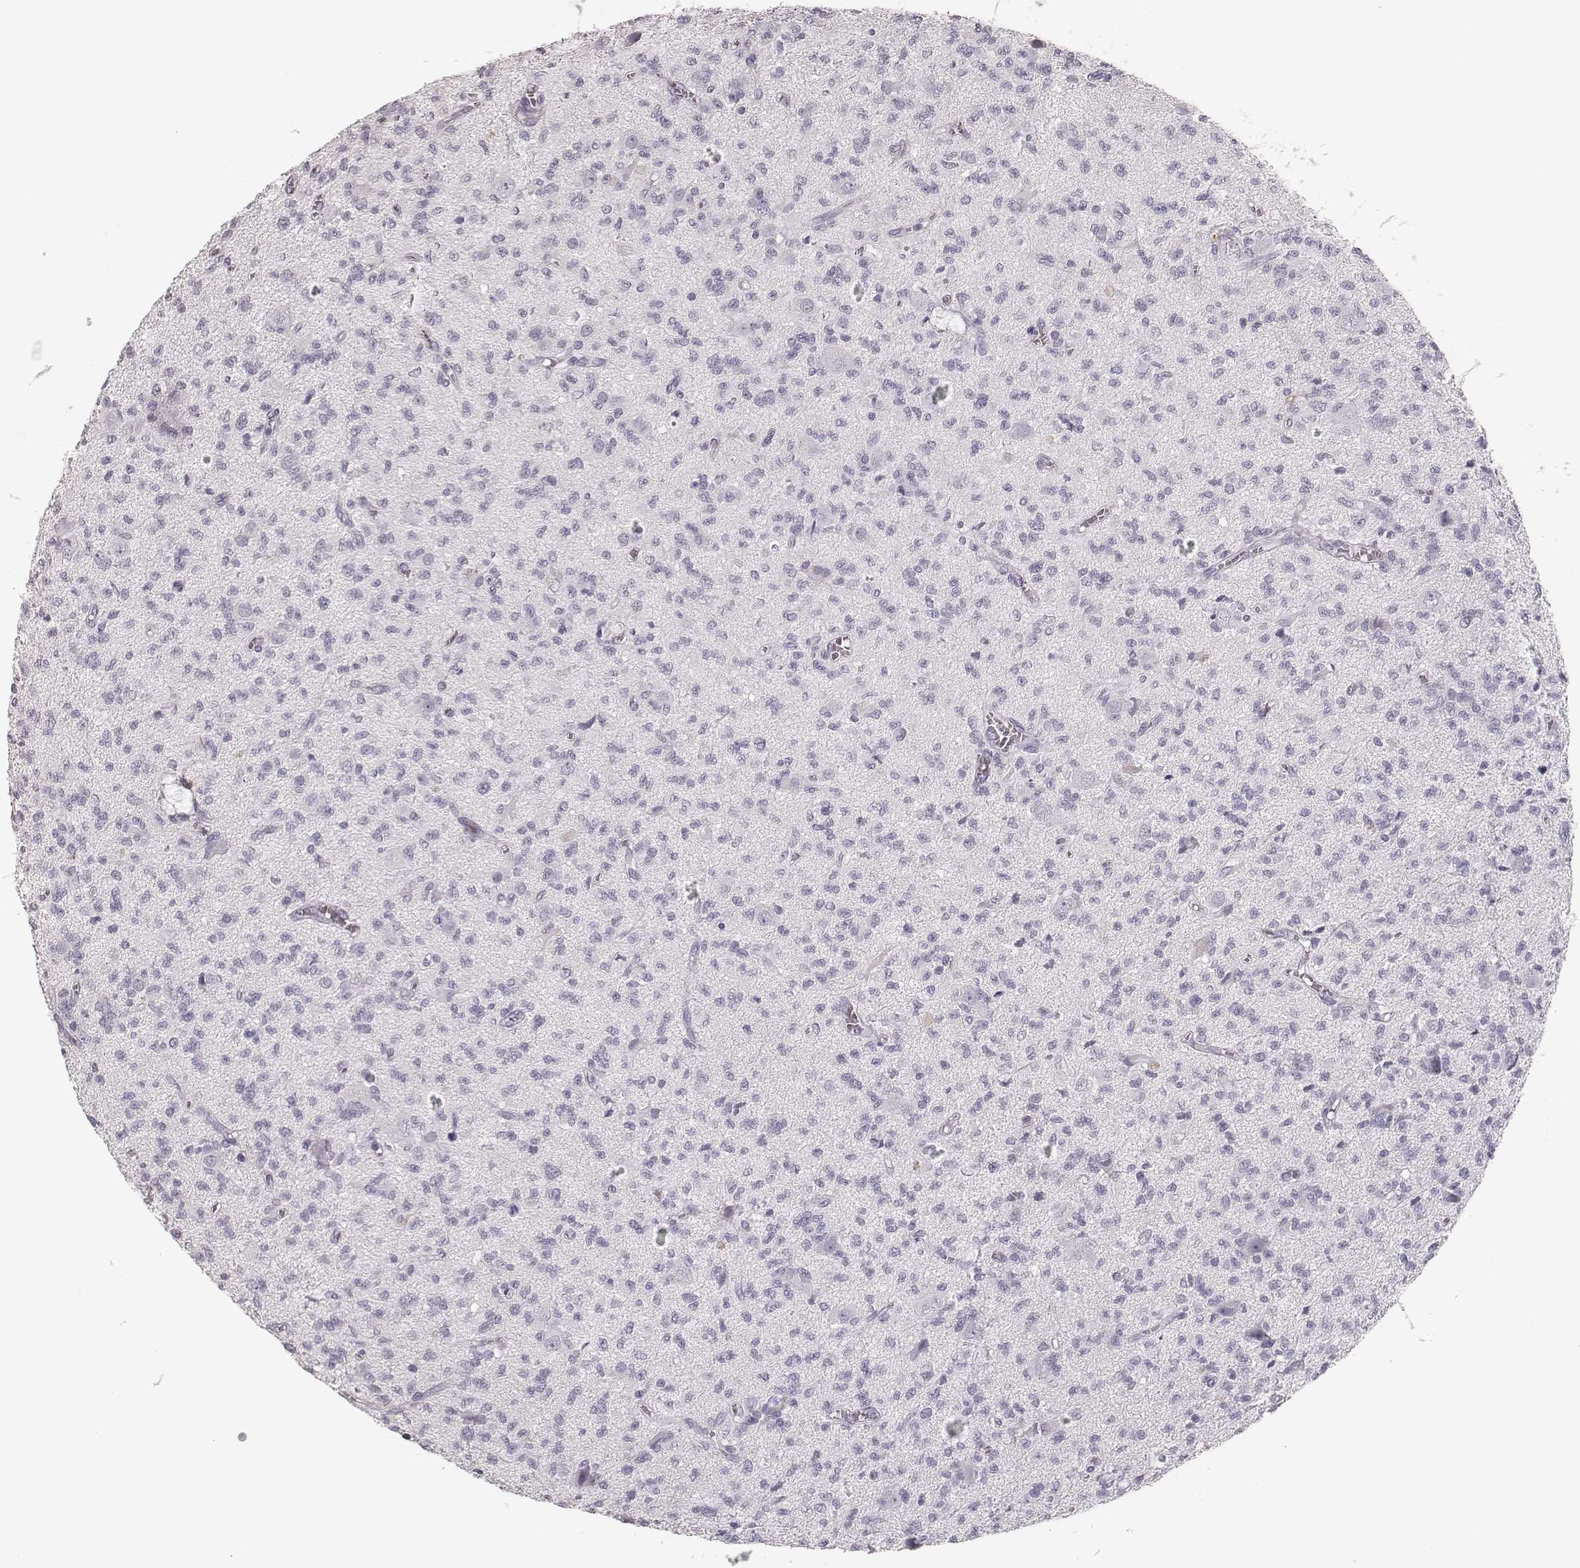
{"staining": {"intensity": "negative", "quantity": "none", "location": "none"}, "tissue": "glioma", "cell_type": "Tumor cells", "image_type": "cancer", "snomed": [{"axis": "morphology", "description": "Glioma, malignant, Low grade"}, {"axis": "topography", "description": "Brain"}], "caption": "DAB (3,3'-diaminobenzidine) immunohistochemical staining of malignant glioma (low-grade) demonstrates no significant staining in tumor cells.", "gene": "ELANE", "patient": {"sex": "male", "age": 64}}